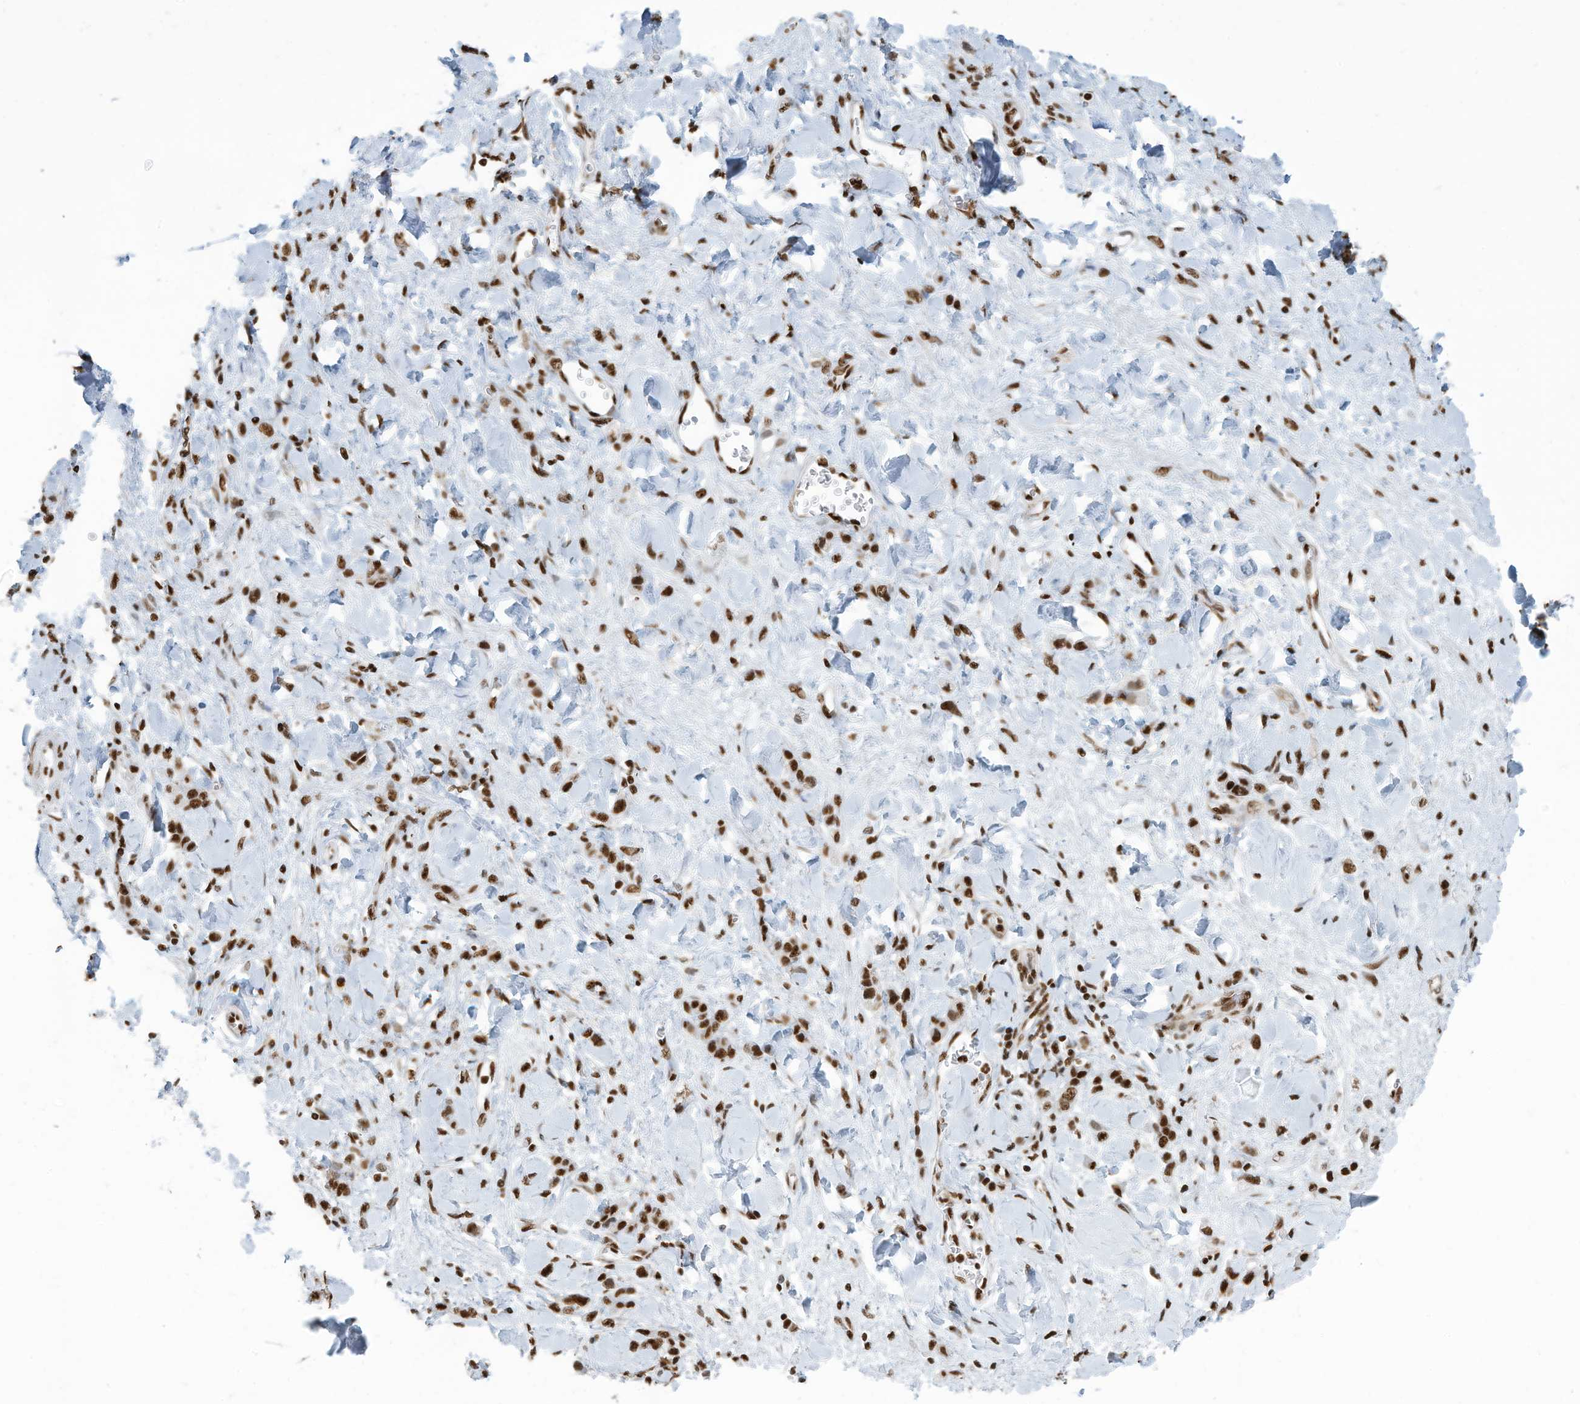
{"staining": {"intensity": "strong", "quantity": ">75%", "location": "nuclear"}, "tissue": "stomach cancer", "cell_type": "Tumor cells", "image_type": "cancer", "snomed": [{"axis": "morphology", "description": "Normal tissue, NOS"}, {"axis": "morphology", "description": "Adenocarcinoma, NOS"}, {"axis": "topography", "description": "Stomach"}], "caption": "High-power microscopy captured an immunohistochemistry micrograph of stomach cancer, revealing strong nuclear positivity in approximately >75% of tumor cells.", "gene": "SARNP", "patient": {"sex": "male", "age": 82}}